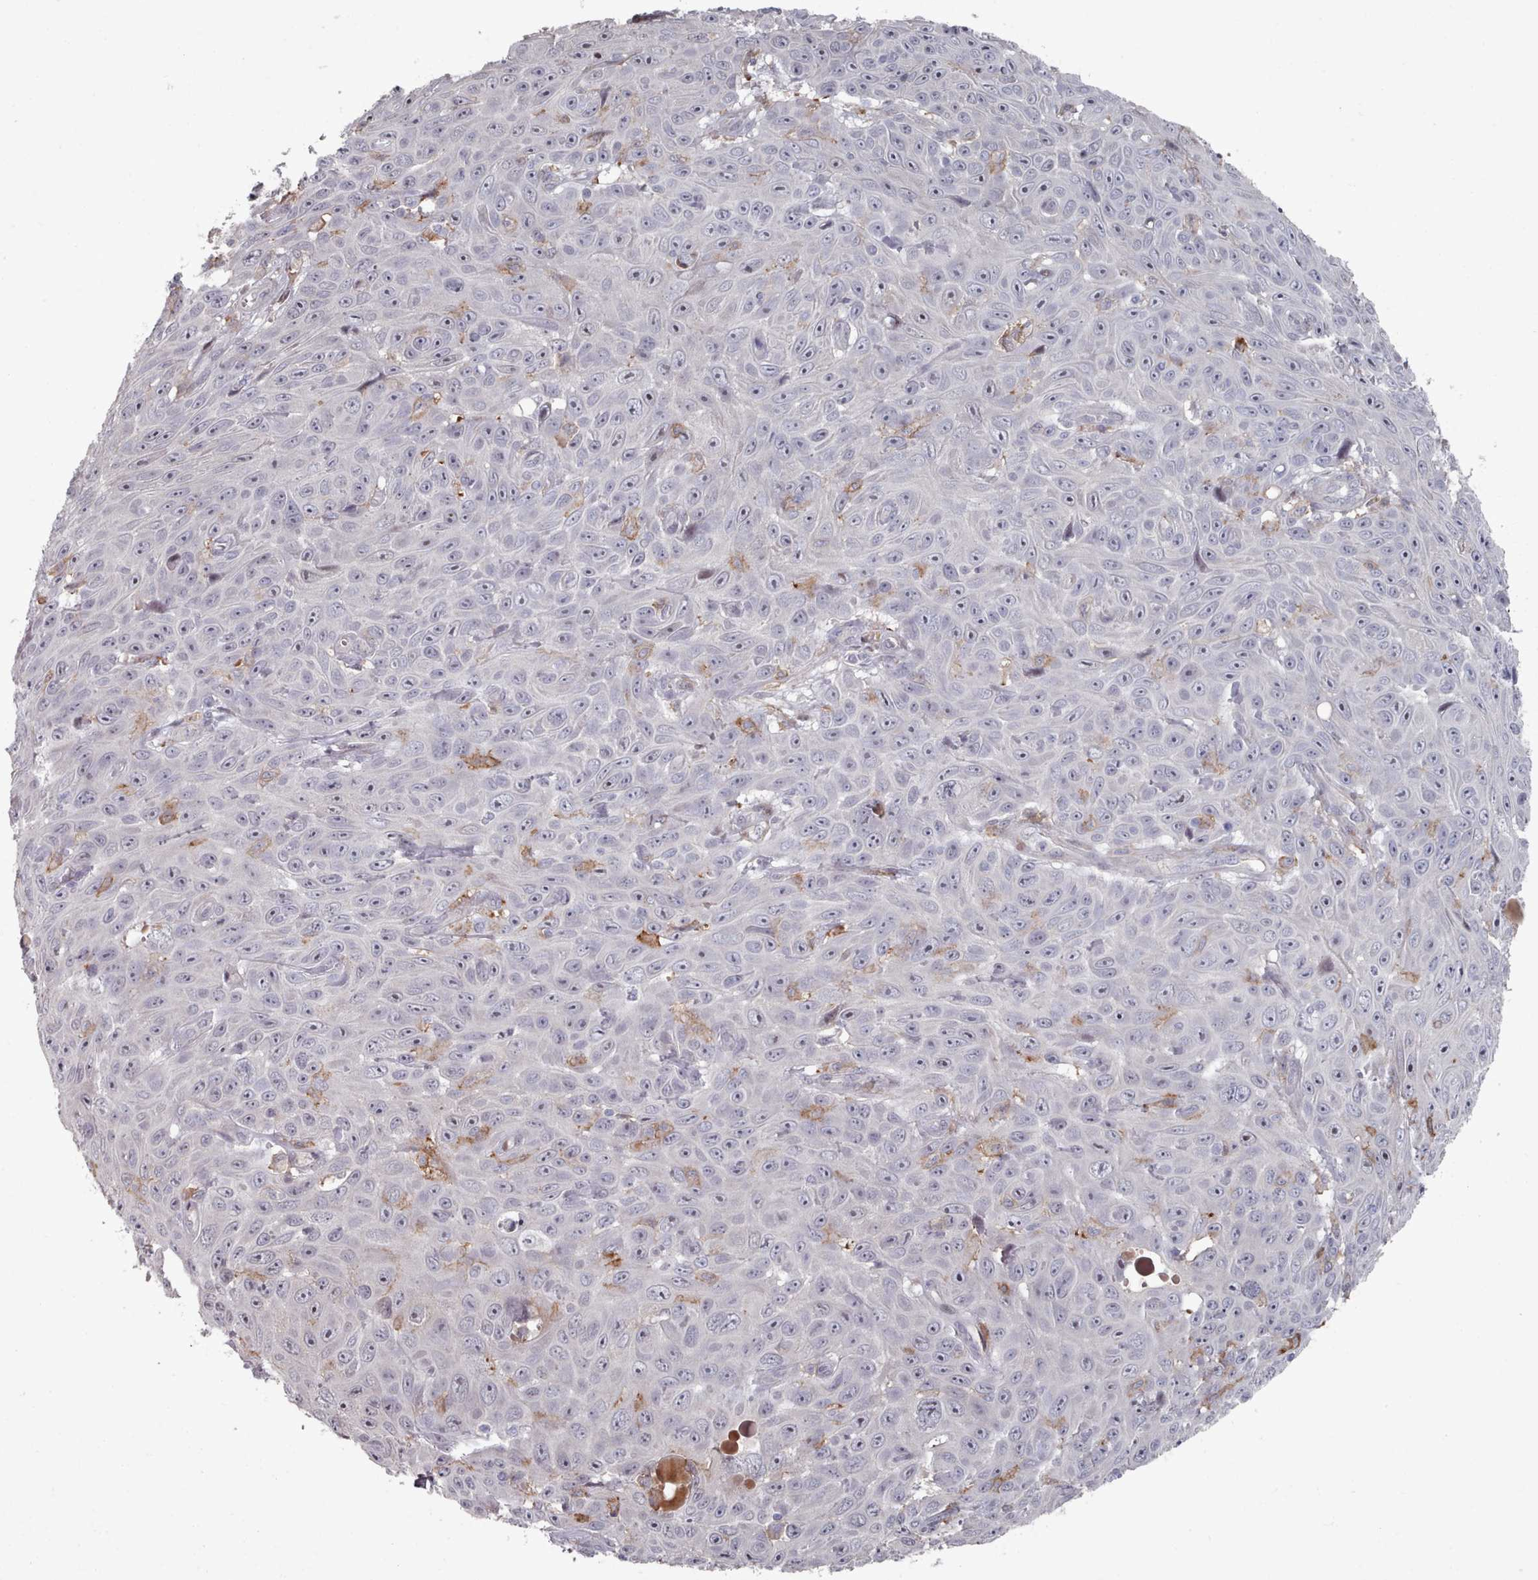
{"staining": {"intensity": "moderate", "quantity": "<25%", "location": "nuclear"}, "tissue": "skin cancer", "cell_type": "Tumor cells", "image_type": "cancer", "snomed": [{"axis": "morphology", "description": "Squamous cell carcinoma, NOS"}, {"axis": "topography", "description": "Skin"}], "caption": "Skin squamous cell carcinoma tissue demonstrates moderate nuclear expression in about <25% of tumor cells, visualized by immunohistochemistry.", "gene": "COL8A2", "patient": {"sex": "male", "age": 82}}